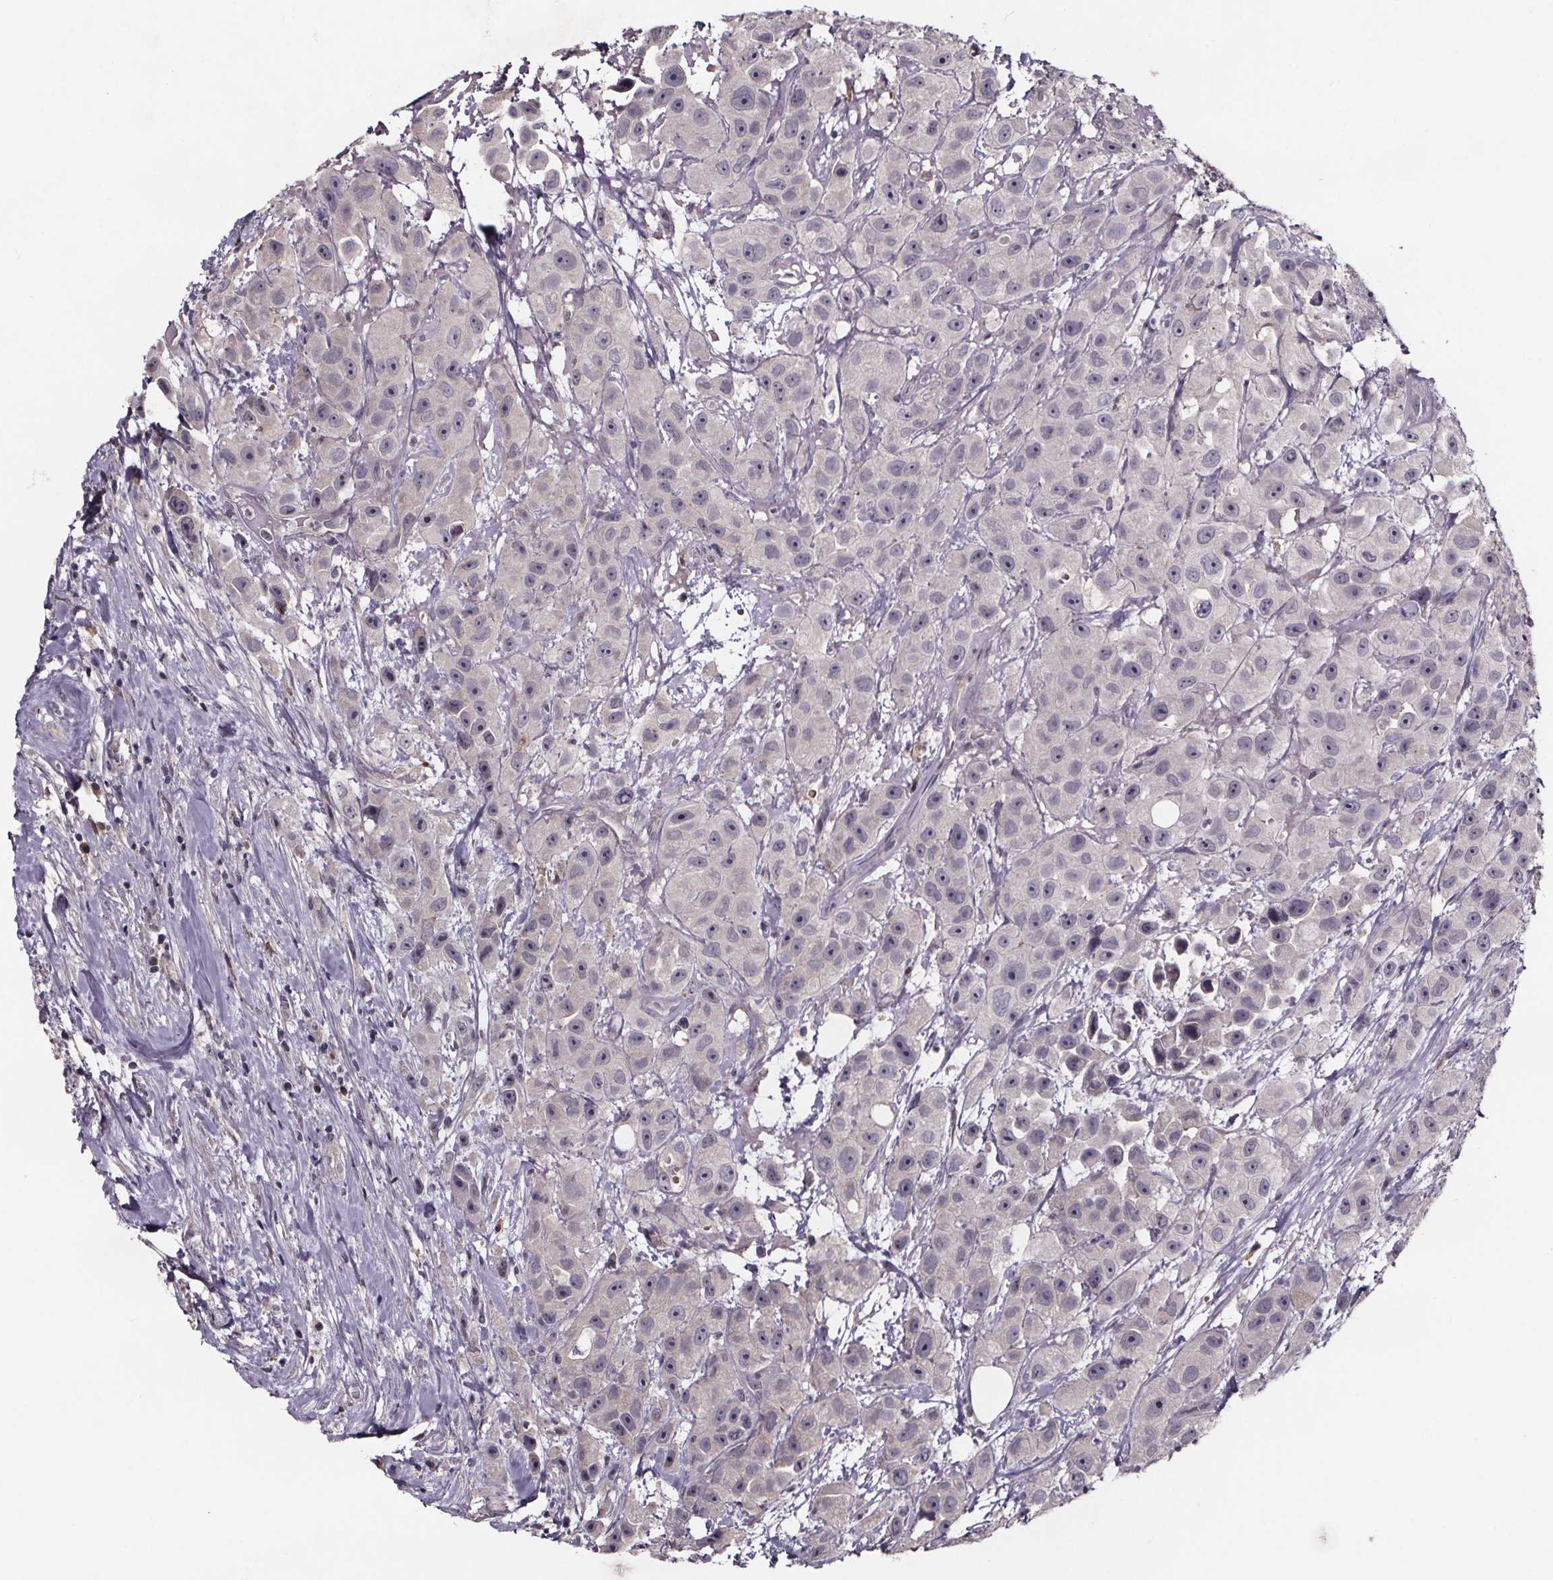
{"staining": {"intensity": "moderate", "quantity": "<25%", "location": "cytoplasmic/membranous,nuclear"}, "tissue": "urothelial cancer", "cell_type": "Tumor cells", "image_type": "cancer", "snomed": [{"axis": "morphology", "description": "Urothelial carcinoma, High grade"}, {"axis": "topography", "description": "Urinary bladder"}], "caption": "A photomicrograph of human urothelial carcinoma (high-grade) stained for a protein exhibits moderate cytoplasmic/membranous and nuclear brown staining in tumor cells.", "gene": "NPHP4", "patient": {"sex": "male", "age": 79}}